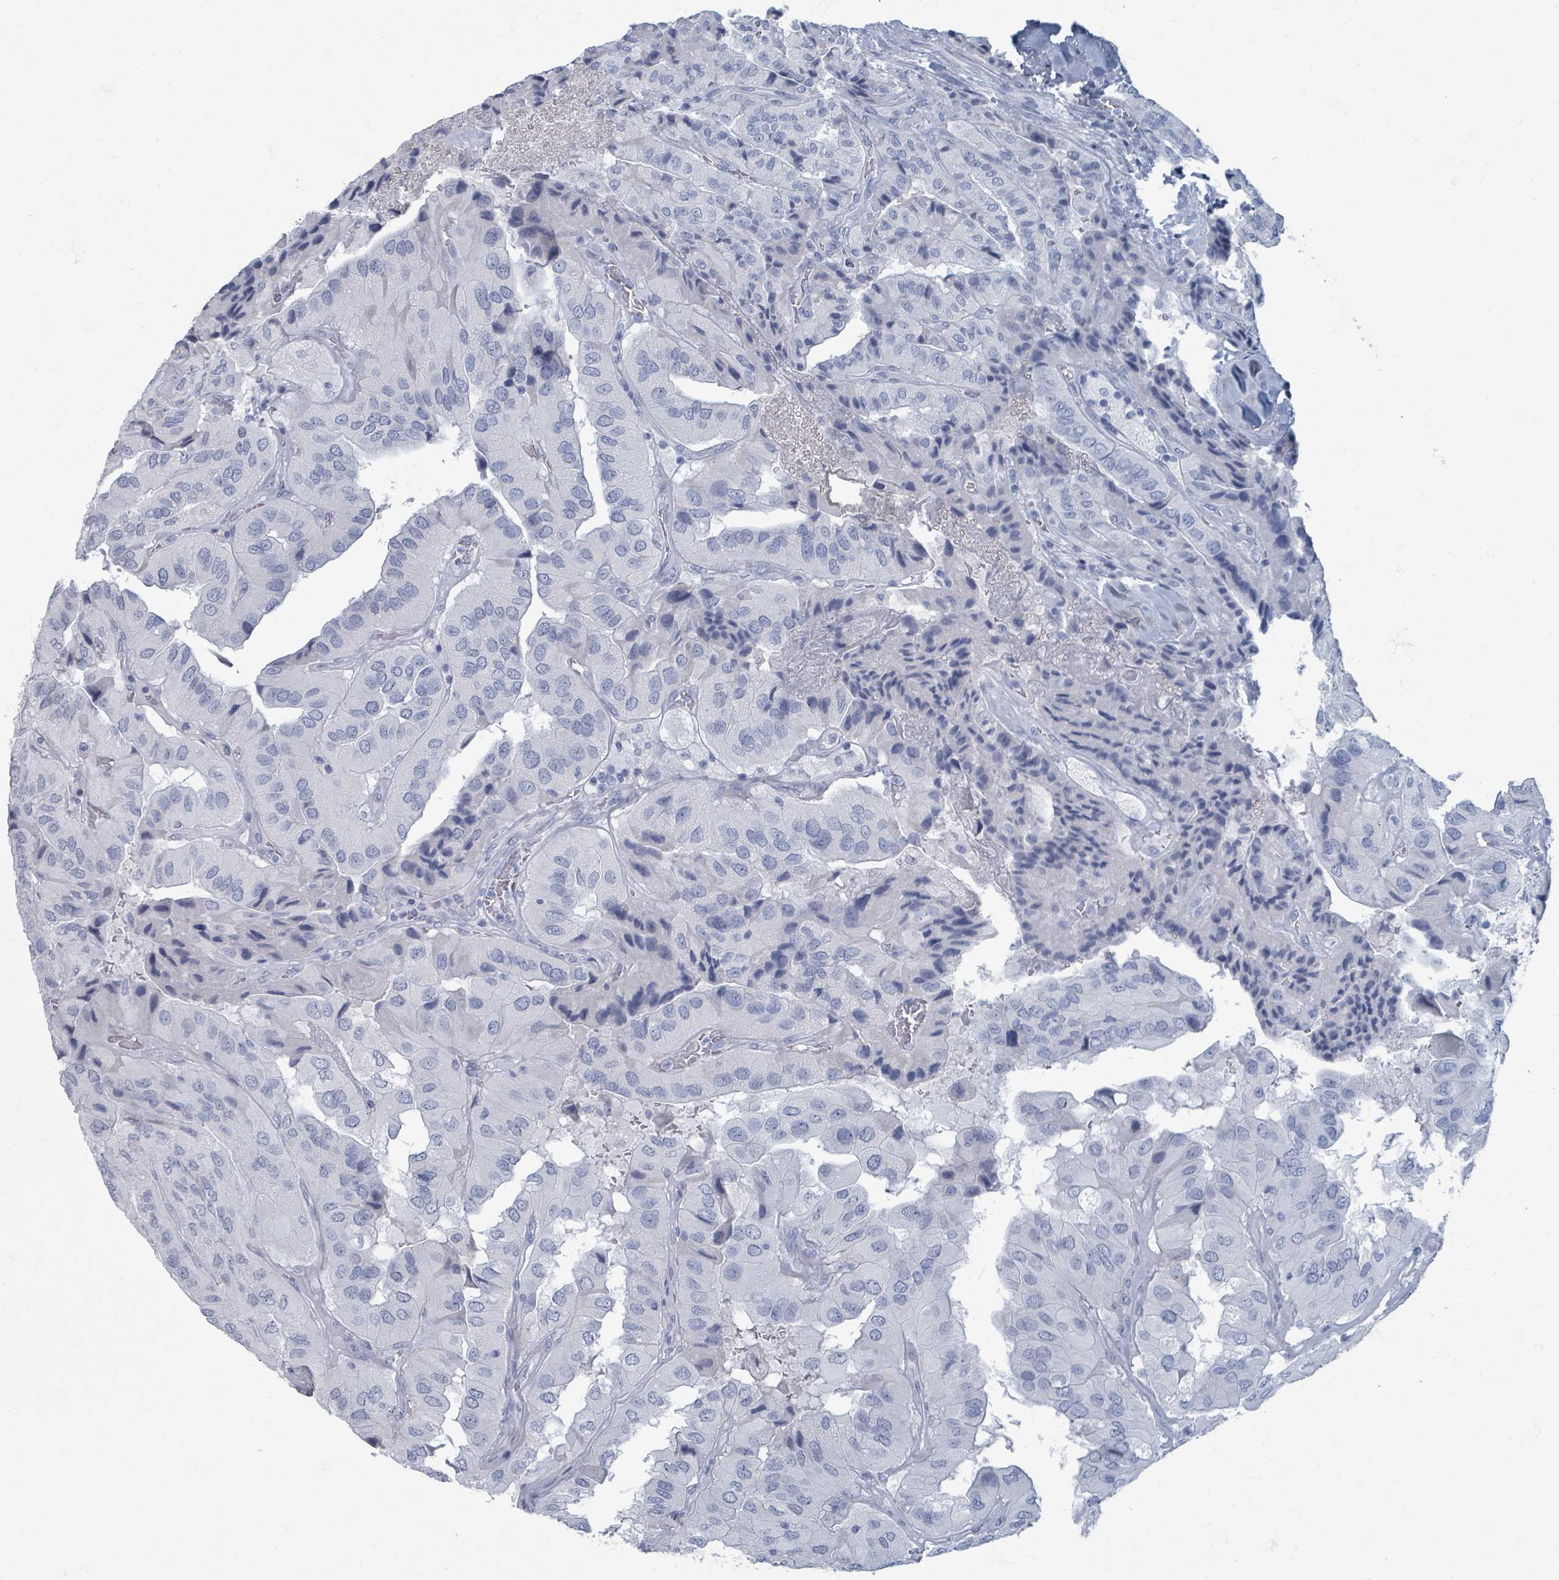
{"staining": {"intensity": "negative", "quantity": "none", "location": "none"}, "tissue": "thyroid cancer", "cell_type": "Tumor cells", "image_type": "cancer", "snomed": [{"axis": "morphology", "description": "Normal tissue, NOS"}, {"axis": "morphology", "description": "Papillary adenocarcinoma, NOS"}, {"axis": "topography", "description": "Thyroid gland"}], "caption": "The photomicrograph reveals no significant expression in tumor cells of thyroid cancer.", "gene": "TAS2R1", "patient": {"sex": "female", "age": 59}}